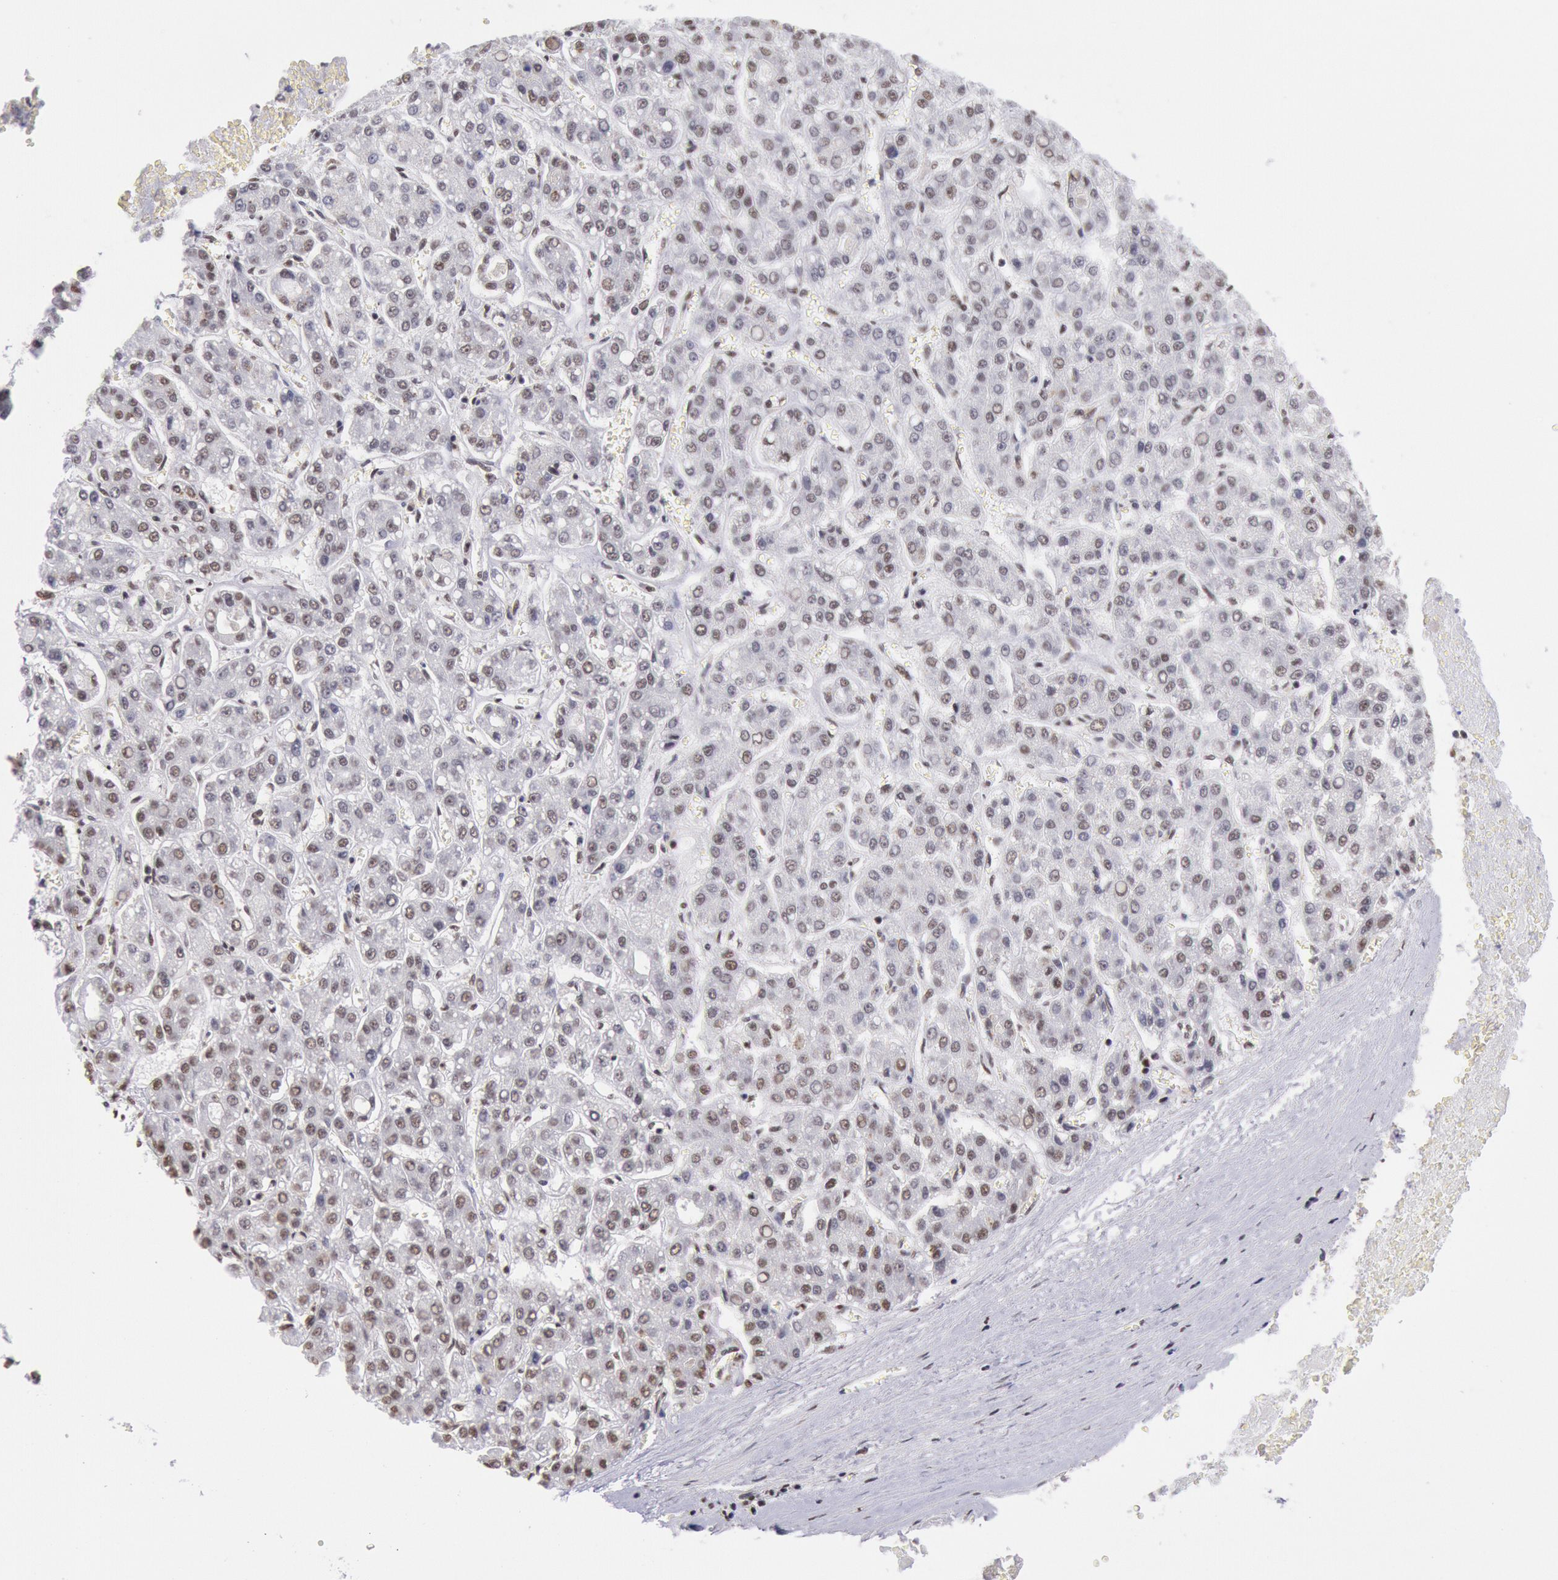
{"staining": {"intensity": "weak", "quantity": "25%-75%", "location": "nuclear"}, "tissue": "liver cancer", "cell_type": "Tumor cells", "image_type": "cancer", "snomed": [{"axis": "morphology", "description": "Carcinoma, Hepatocellular, NOS"}, {"axis": "topography", "description": "Liver"}], "caption": "Weak nuclear protein staining is appreciated in approximately 25%-75% of tumor cells in liver cancer (hepatocellular carcinoma).", "gene": "SNRPD3", "patient": {"sex": "male", "age": 69}}